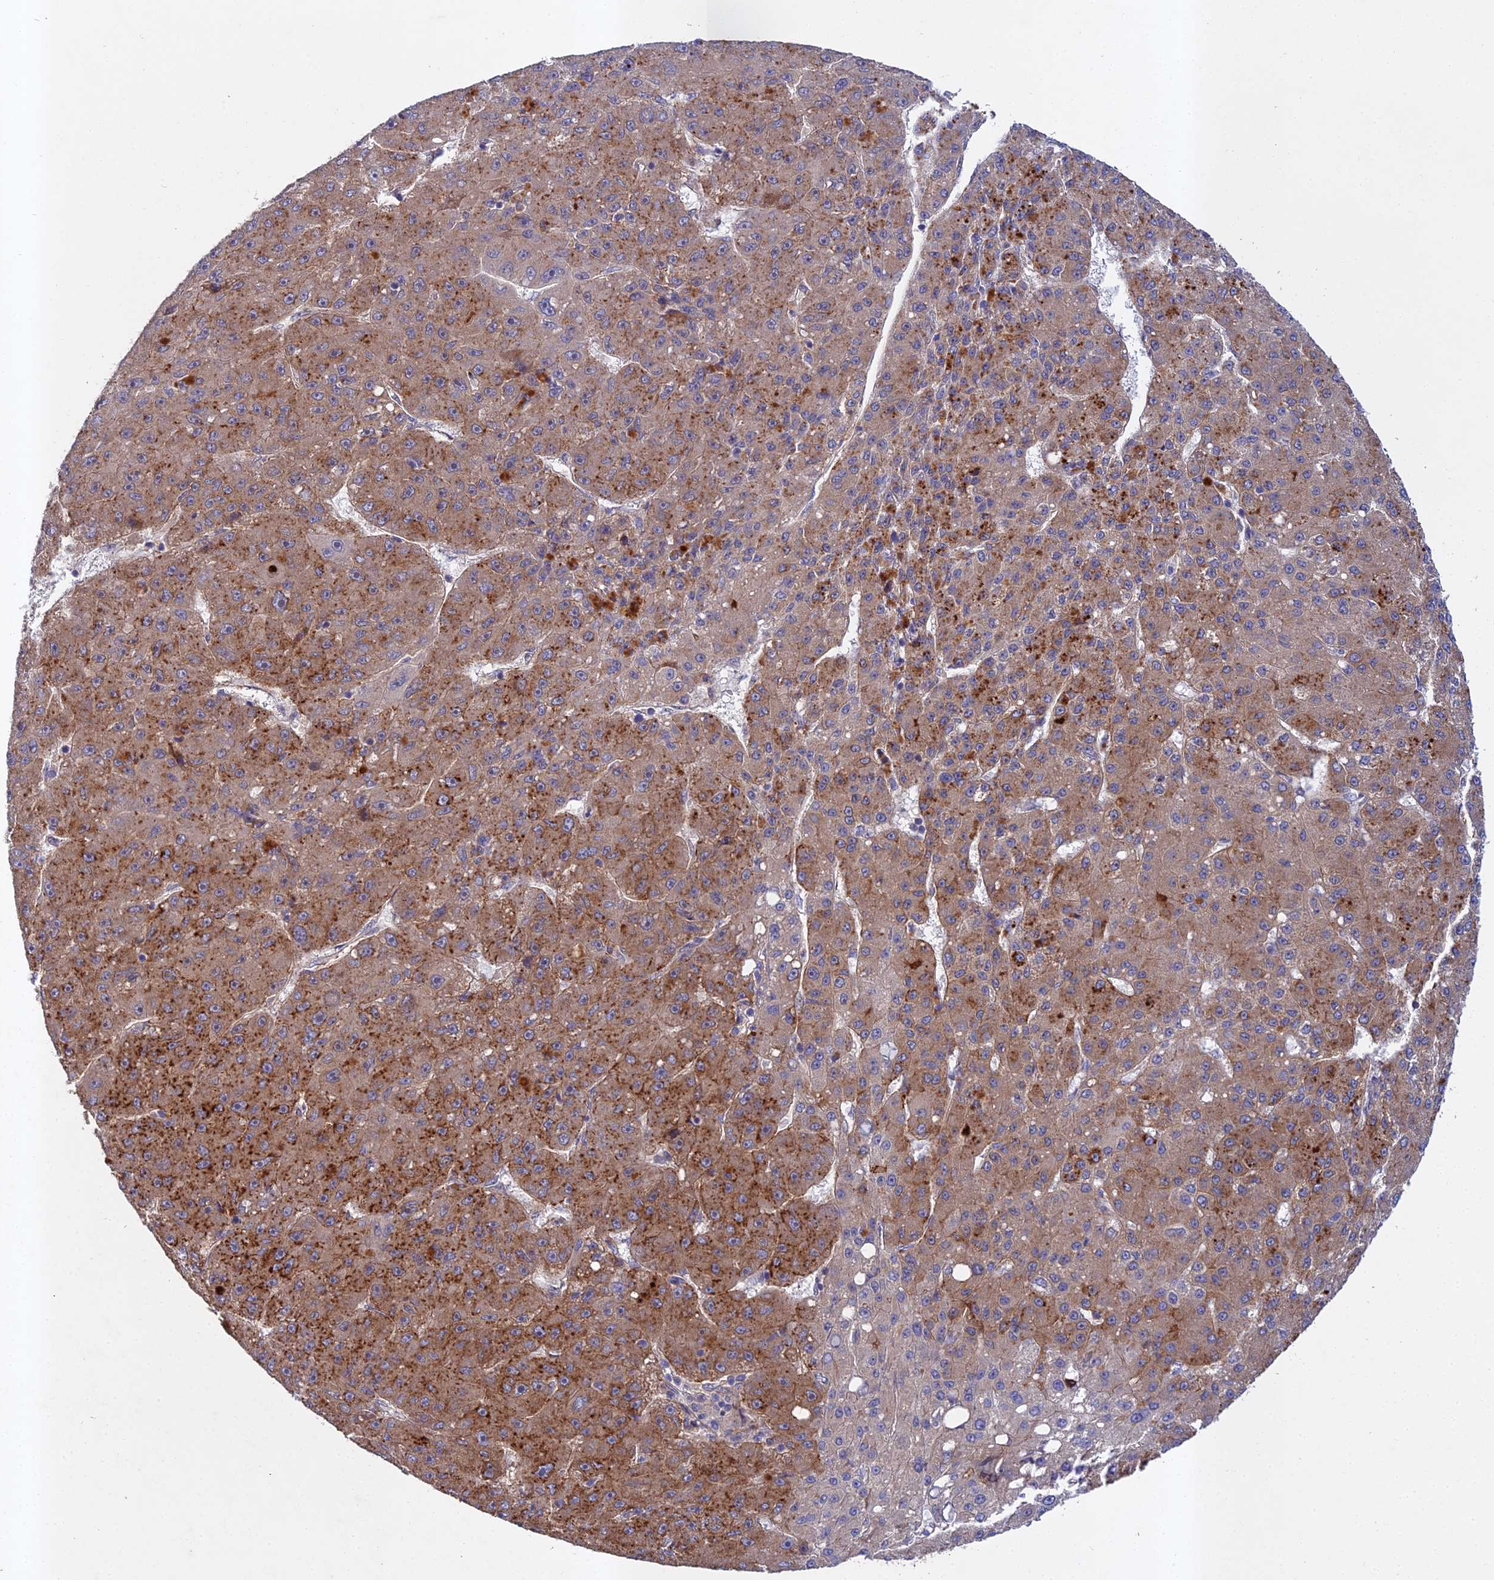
{"staining": {"intensity": "moderate", "quantity": ">75%", "location": "cytoplasmic/membranous"}, "tissue": "liver cancer", "cell_type": "Tumor cells", "image_type": "cancer", "snomed": [{"axis": "morphology", "description": "Carcinoma, Hepatocellular, NOS"}, {"axis": "topography", "description": "Liver"}], "caption": "A brown stain highlights moderate cytoplasmic/membranous positivity of a protein in human liver cancer (hepatocellular carcinoma) tumor cells.", "gene": "RALGAPA2", "patient": {"sex": "male", "age": 67}}